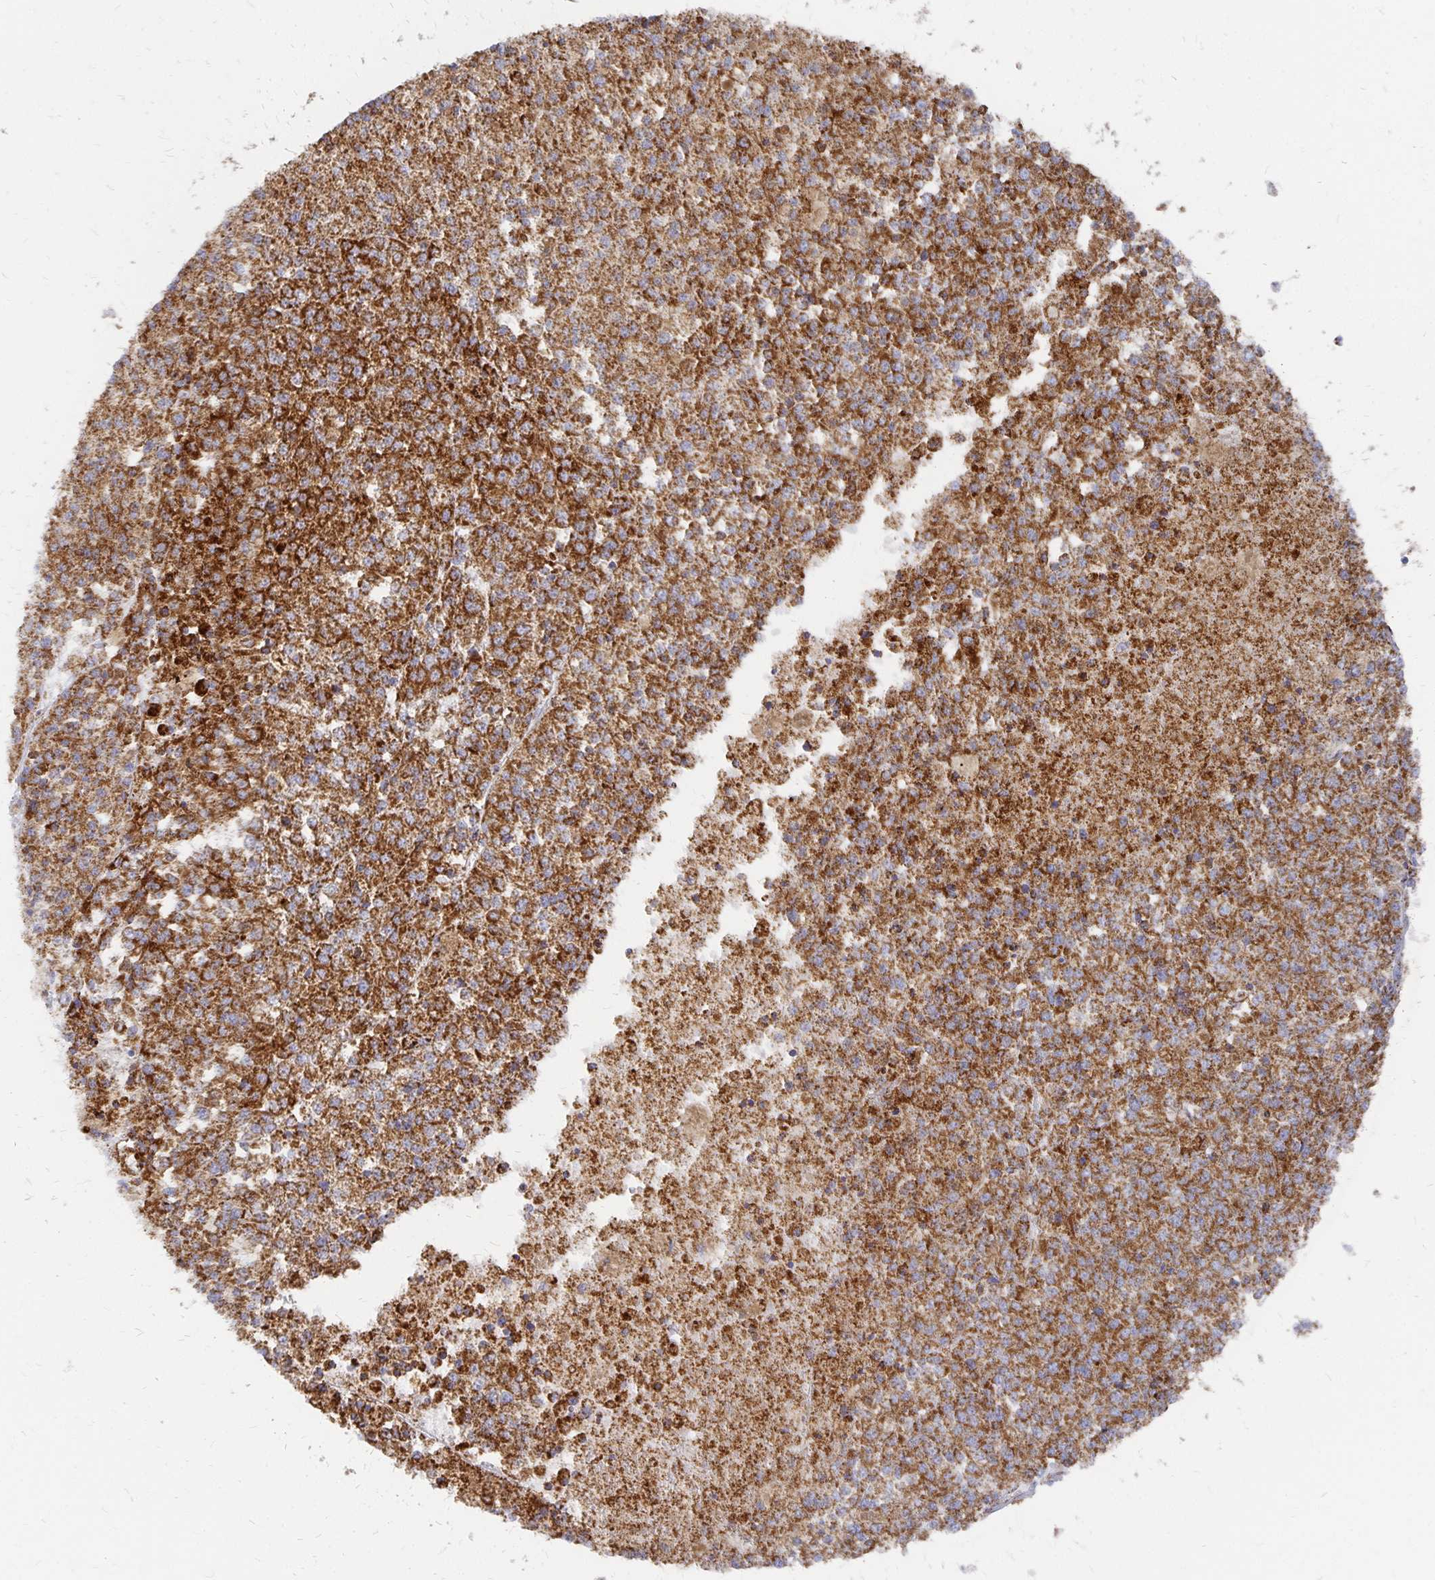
{"staining": {"intensity": "strong", "quantity": ">75%", "location": "cytoplasmic/membranous"}, "tissue": "melanoma", "cell_type": "Tumor cells", "image_type": "cancer", "snomed": [{"axis": "morphology", "description": "Malignant melanoma, Metastatic site"}, {"axis": "topography", "description": "Lymph node"}], "caption": "Immunohistochemistry (IHC) photomicrograph of malignant melanoma (metastatic site) stained for a protein (brown), which displays high levels of strong cytoplasmic/membranous positivity in about >75% of tumor cells.", "gene": "STOML2", "patient": {"sex": "female", "age": 64}}